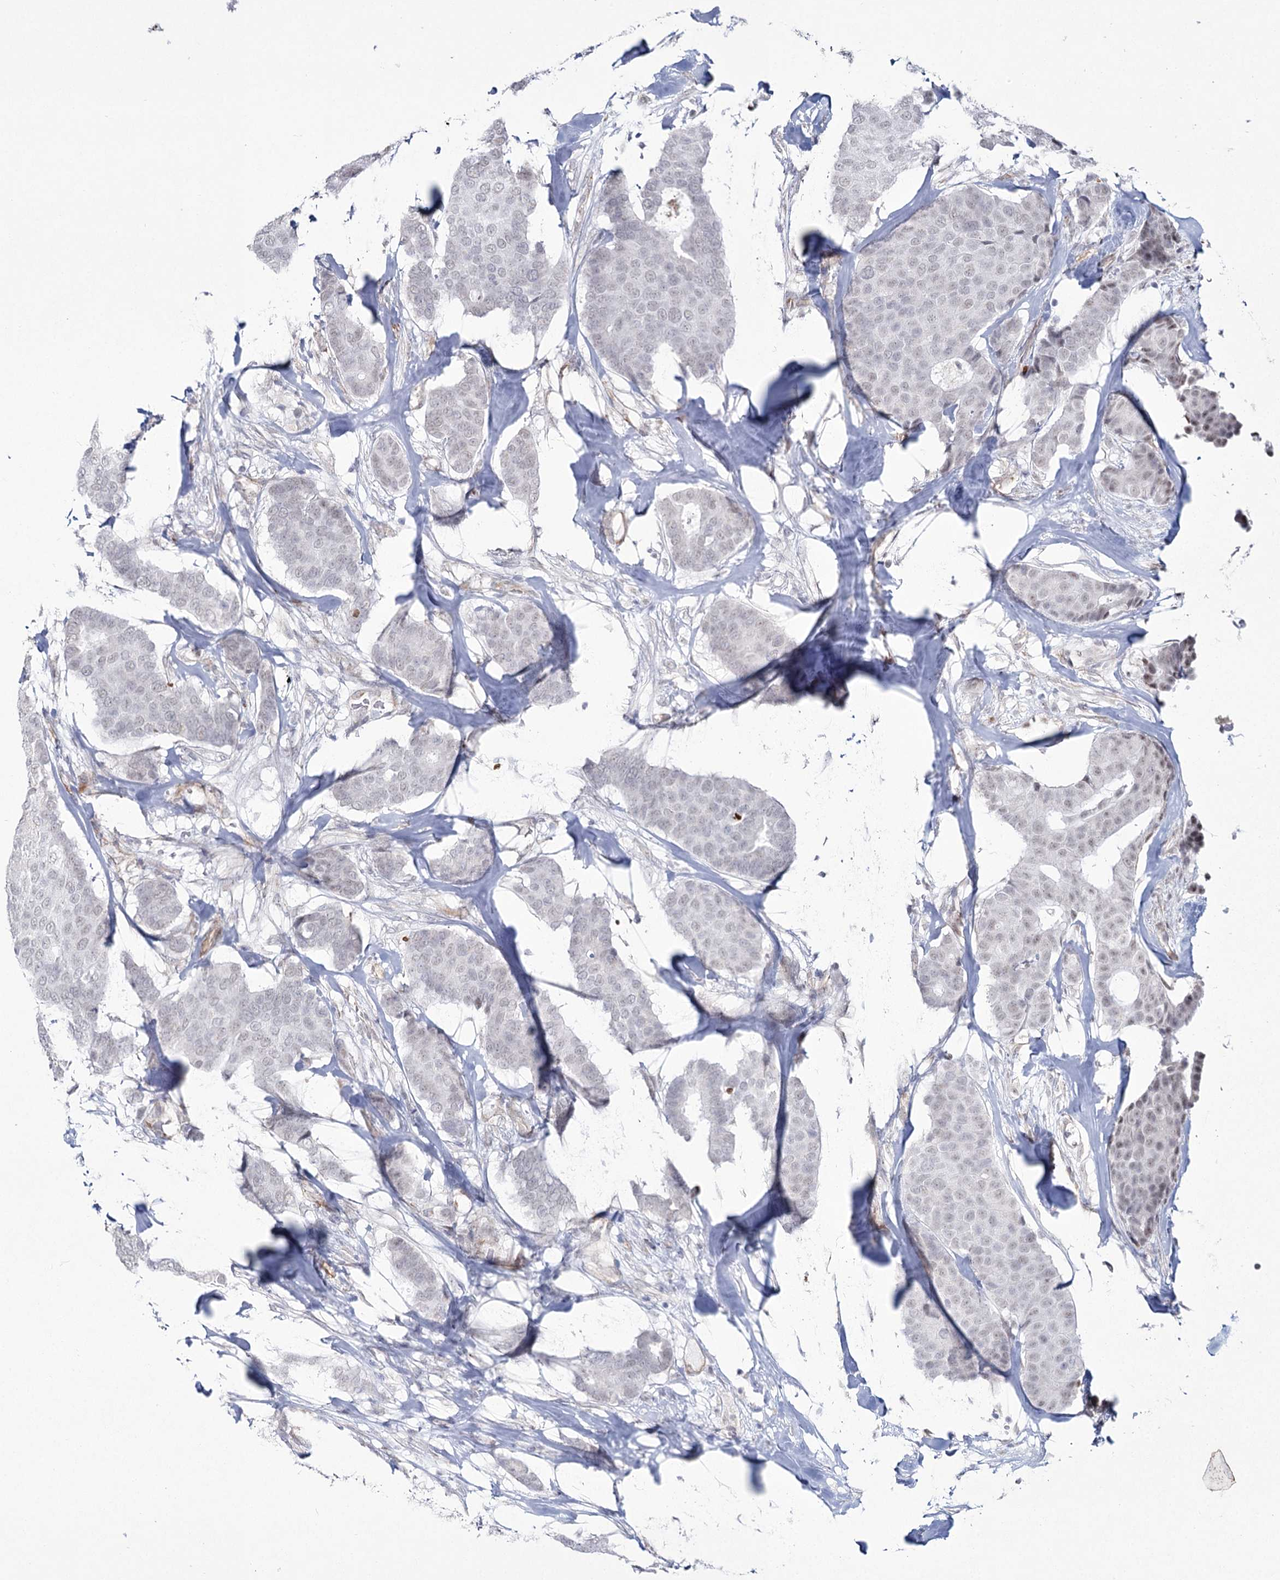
{"staining": {"intensity": "negative", "quantity": "none", "location": "none"}, "tissue": "breast cancer", "cell_type": "Tumor cells", "image_type": "cancer", "snomed": [{"axis": "morphology", "description": "Duct carcinoma"}, {"axis": "topography", "description": "Breast"}], "caption": "Human breast cancer stained for a protein using IHC exhibits no positivity in tumor cells.", "gene": "YBX3", "patient": {"sex": "female", "age": 75}}